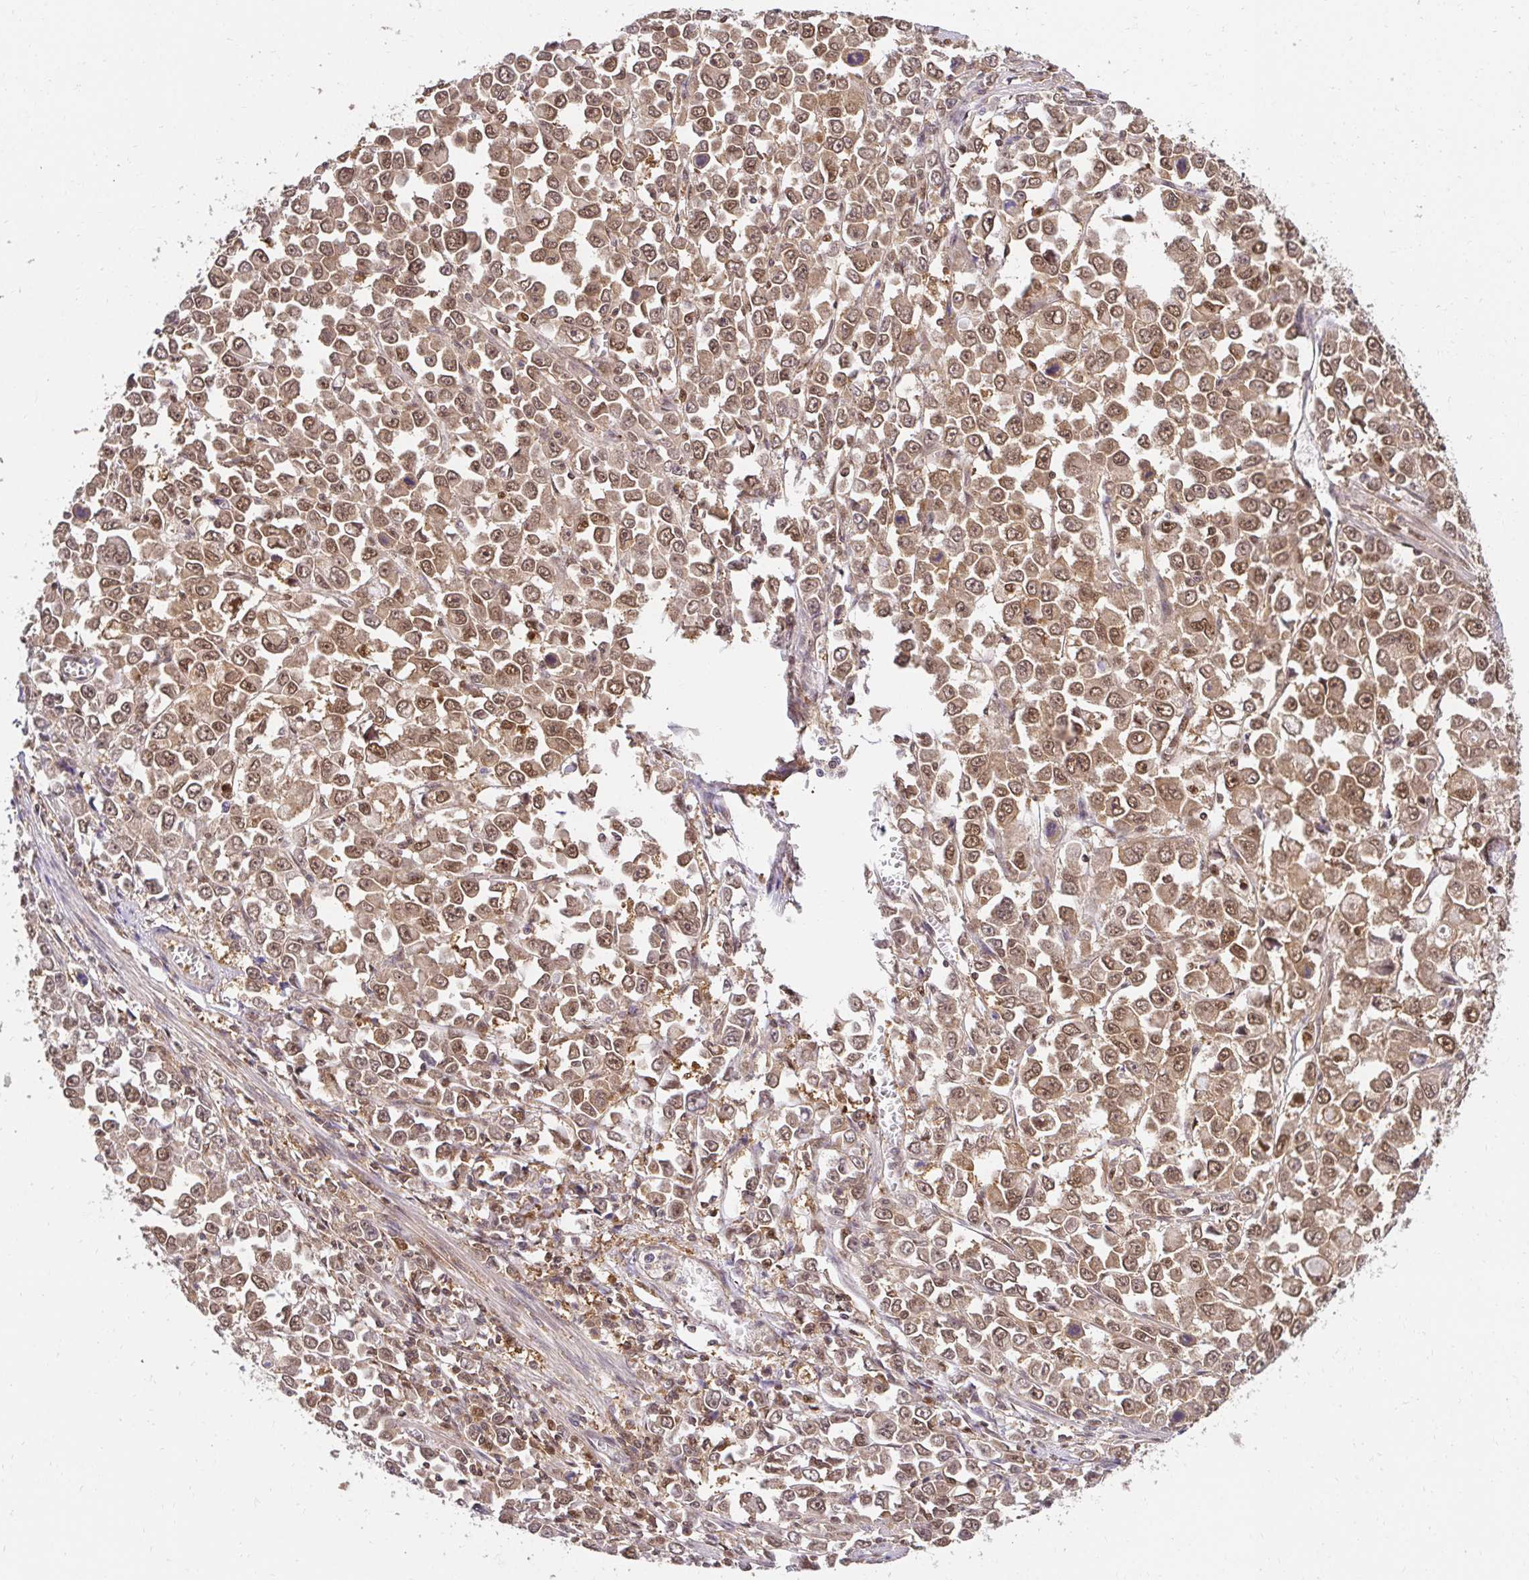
{"staining": {"intensity": "moderate", "quantity": ">75%", "location": "cytoplasmic/membranous,nuclear"}, "tissue": "stomach cancer", "cell_type": "Tumor cells", "image_type": "cancer", "snomed": [{"axis": "morphology", "description": "Adenocarcinoma, NOS"}, {"axis": "topography", "description": "Stomach, upper"}], "caption": "Approximately >75% of tumor cells in stomach cancer demonstrate moderate cytoplasmic/membranous and nuclear protein positivity as visualized by brown immunohistochemical staining.", "gene": "PSMA4", "patient": {"sex": "male", "age": 70}}